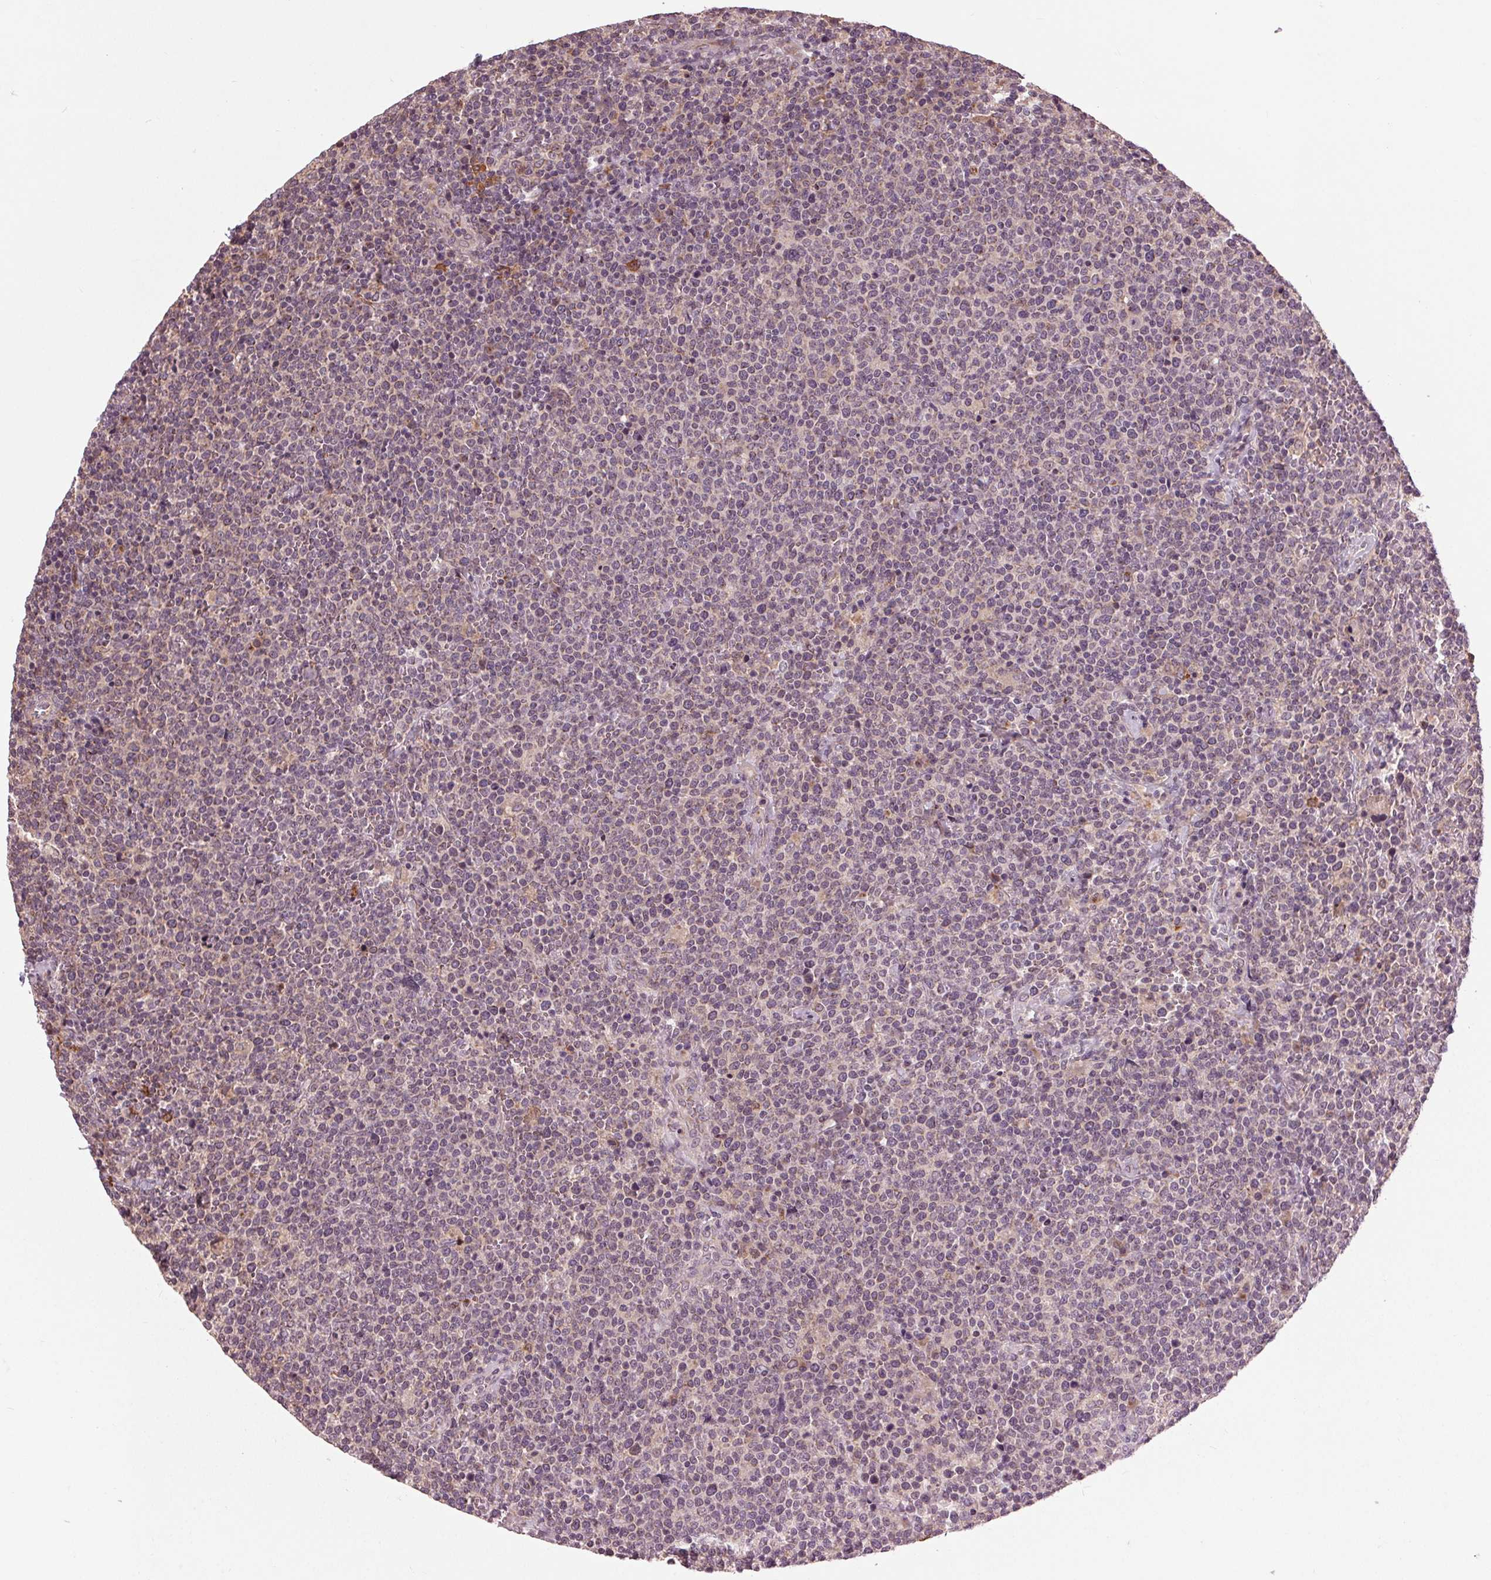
{"staining": {"intensity": "negative", "quantity": "none", "location": "none"}, "tissue": "lymphoma", "cell_type": "Tumor cells", "image_type": "cancer", "snomed": [{"axis": "morphology", "description": "Malignant lymphoma, non-Hodgkin's type, High grade"}, {"axis": "topography", "description": "Lymph node"}], "caption": "The immunohistochemistry photomicrograph has no significant positivity in tumor cells of lymphoma tissue.", "gene": "BSDC1", "patient": {"sex": "male", "age": 61}}